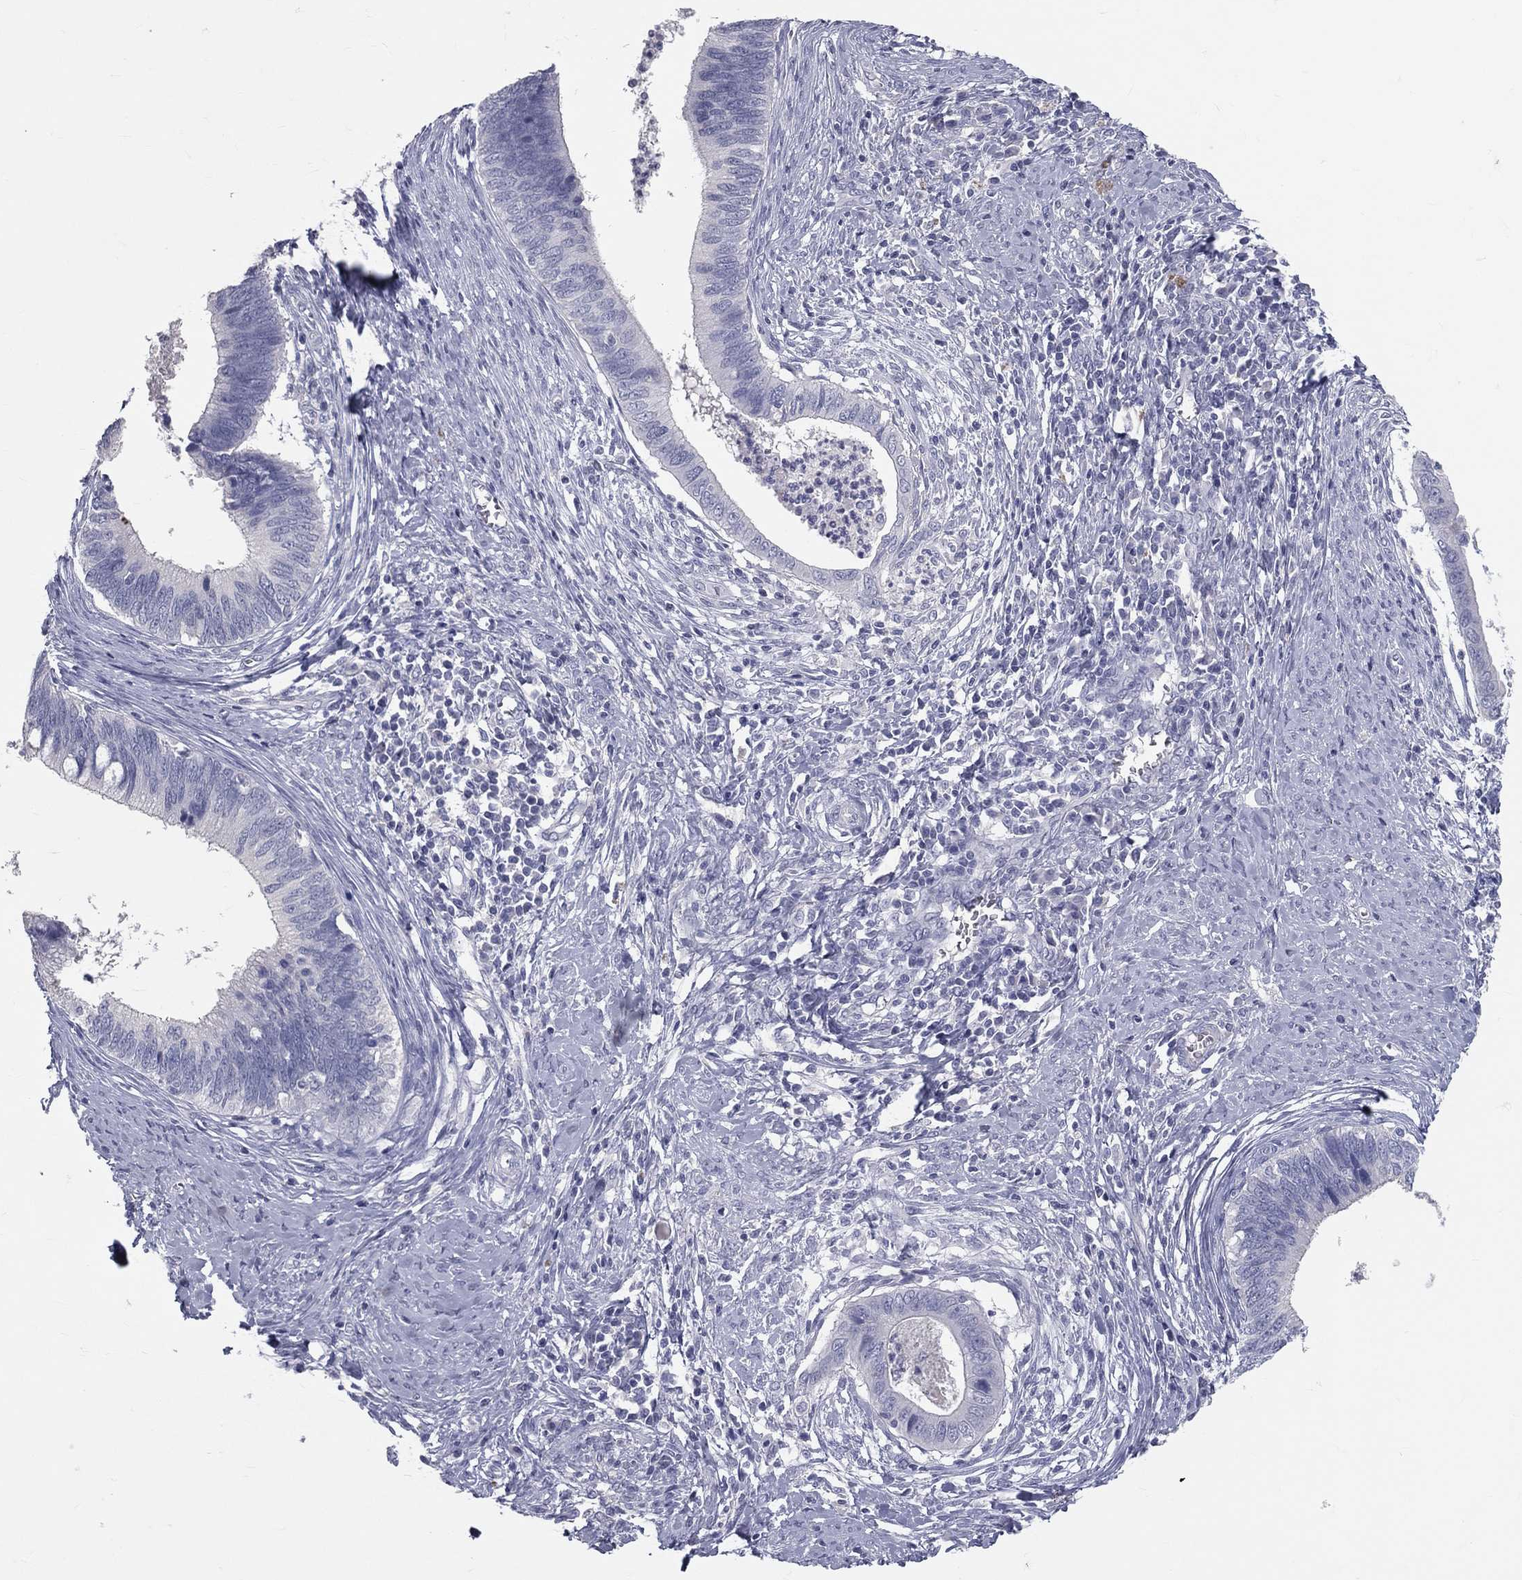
{"staining": {"intensity": "negative", "quantity": "none", "location": "none"}, "tissue": "cervical cancer", "cell_type": "Tumor cells", "image_type": "cancer", "snomed": [{"axis": "morphology", "description": "Adenocarcinoma, NOS"}, {"axis": "topography", "description": "Cervix"}], "caption": "Immunohistochemistry histopathology image of adenocarcinoma (cervical) stained for a protein (brown), which displays no expression in tumor cells. (Immunohistochemistry (ihc), brightfield microscopy, high magnification).", "gene": "TFPI2", "patient": {"sex": "female", "age": 42}}